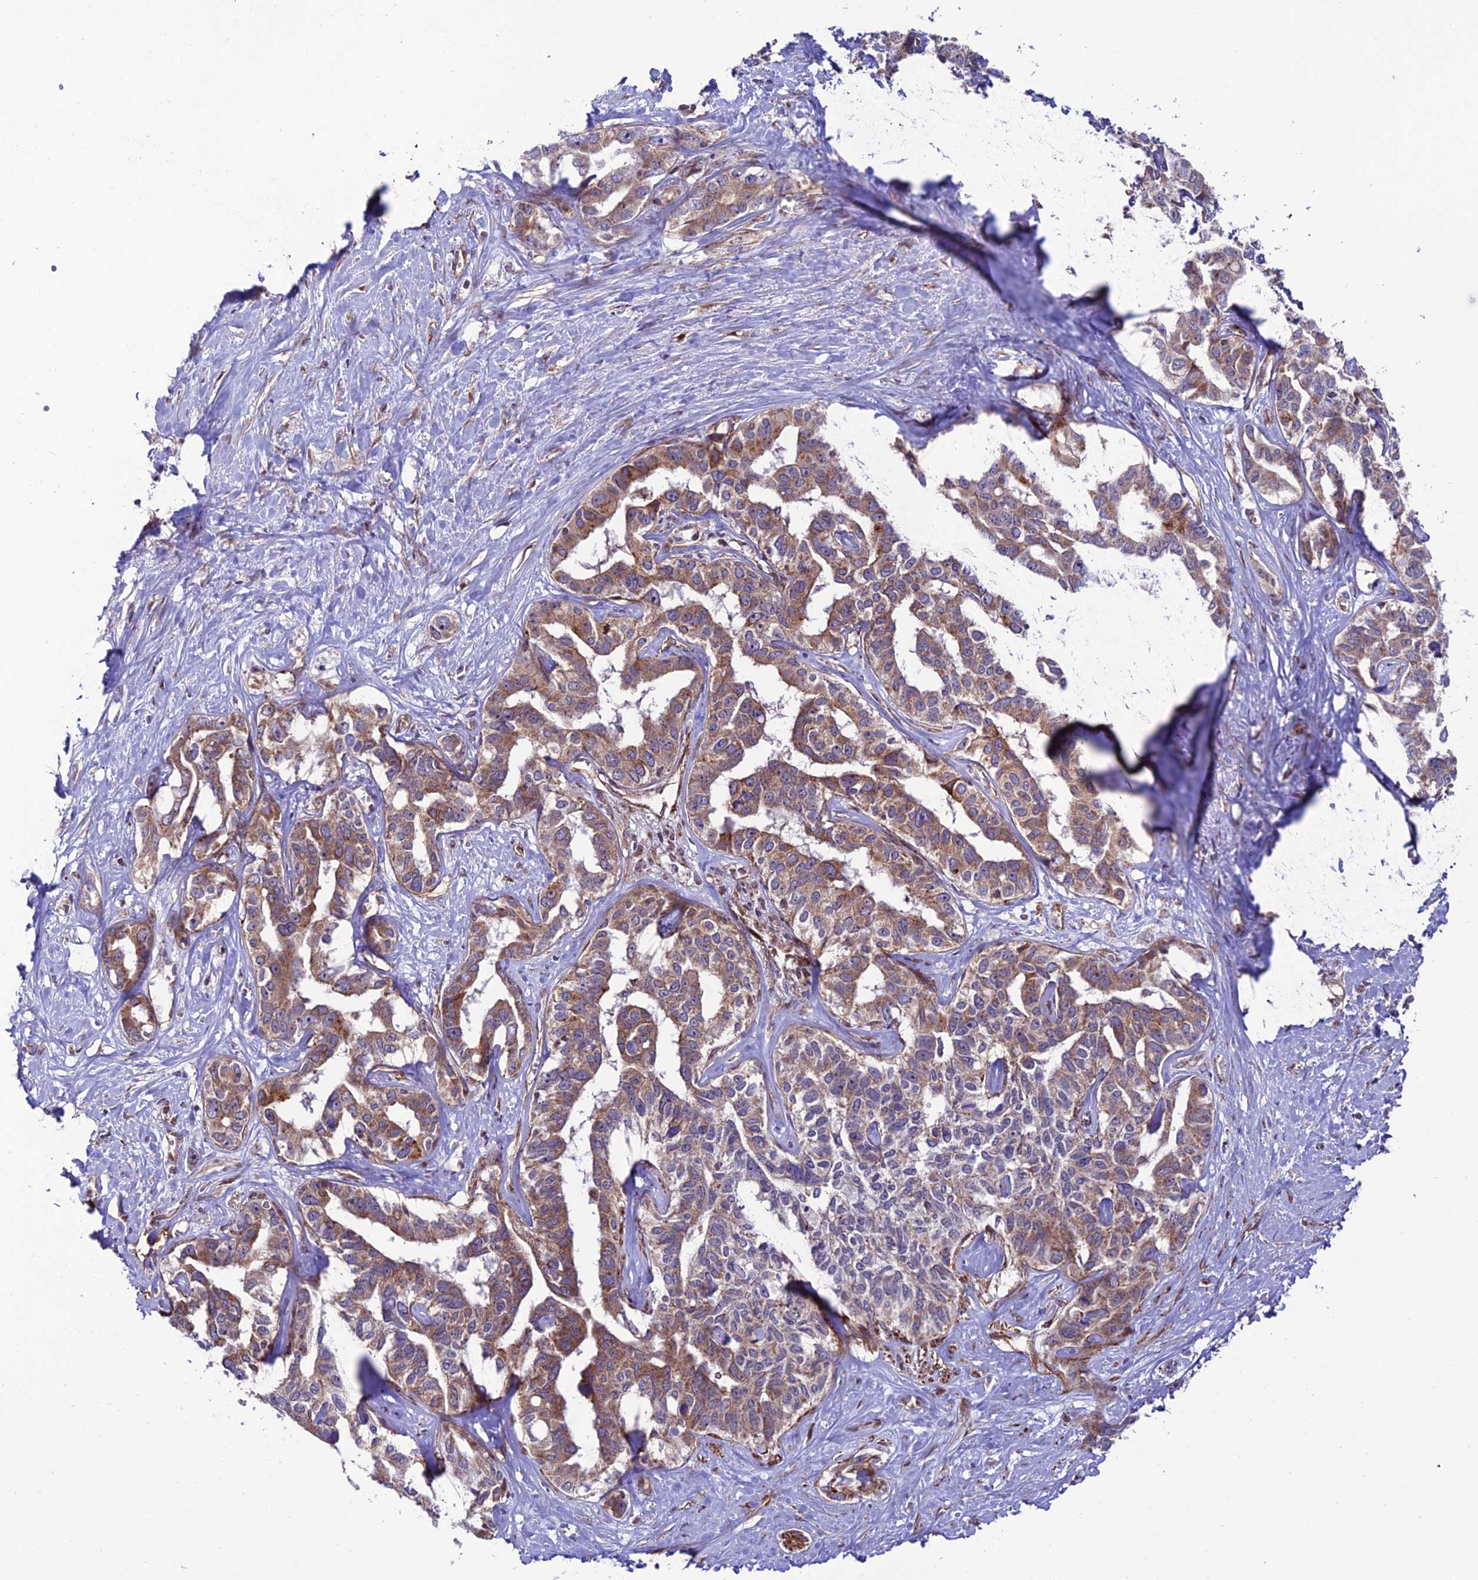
{"staining": {"intensity": "moderate", "quantity": "25%-75%", "location": "cytoplasmic/membranous"}, "tissue": "liver cancer", "cell_type": "Tumor cells", "image_type": "cancer", "snomed": [{"axis": "morphology", "description": "Cholangiocarcinoma"}, {"axis": "topography", "description": "Liver"}], "caption": "Immunohistochemistry (IHC) (DAB) staining of human liver cancer (cholangiocarcinoma) exhibits moderate cytoplasmic/membranous protein staining in approximately 25%-75% of tumor cells.", "gene": "TNIP3", "patient": {"sex": "male", "age": 59}}